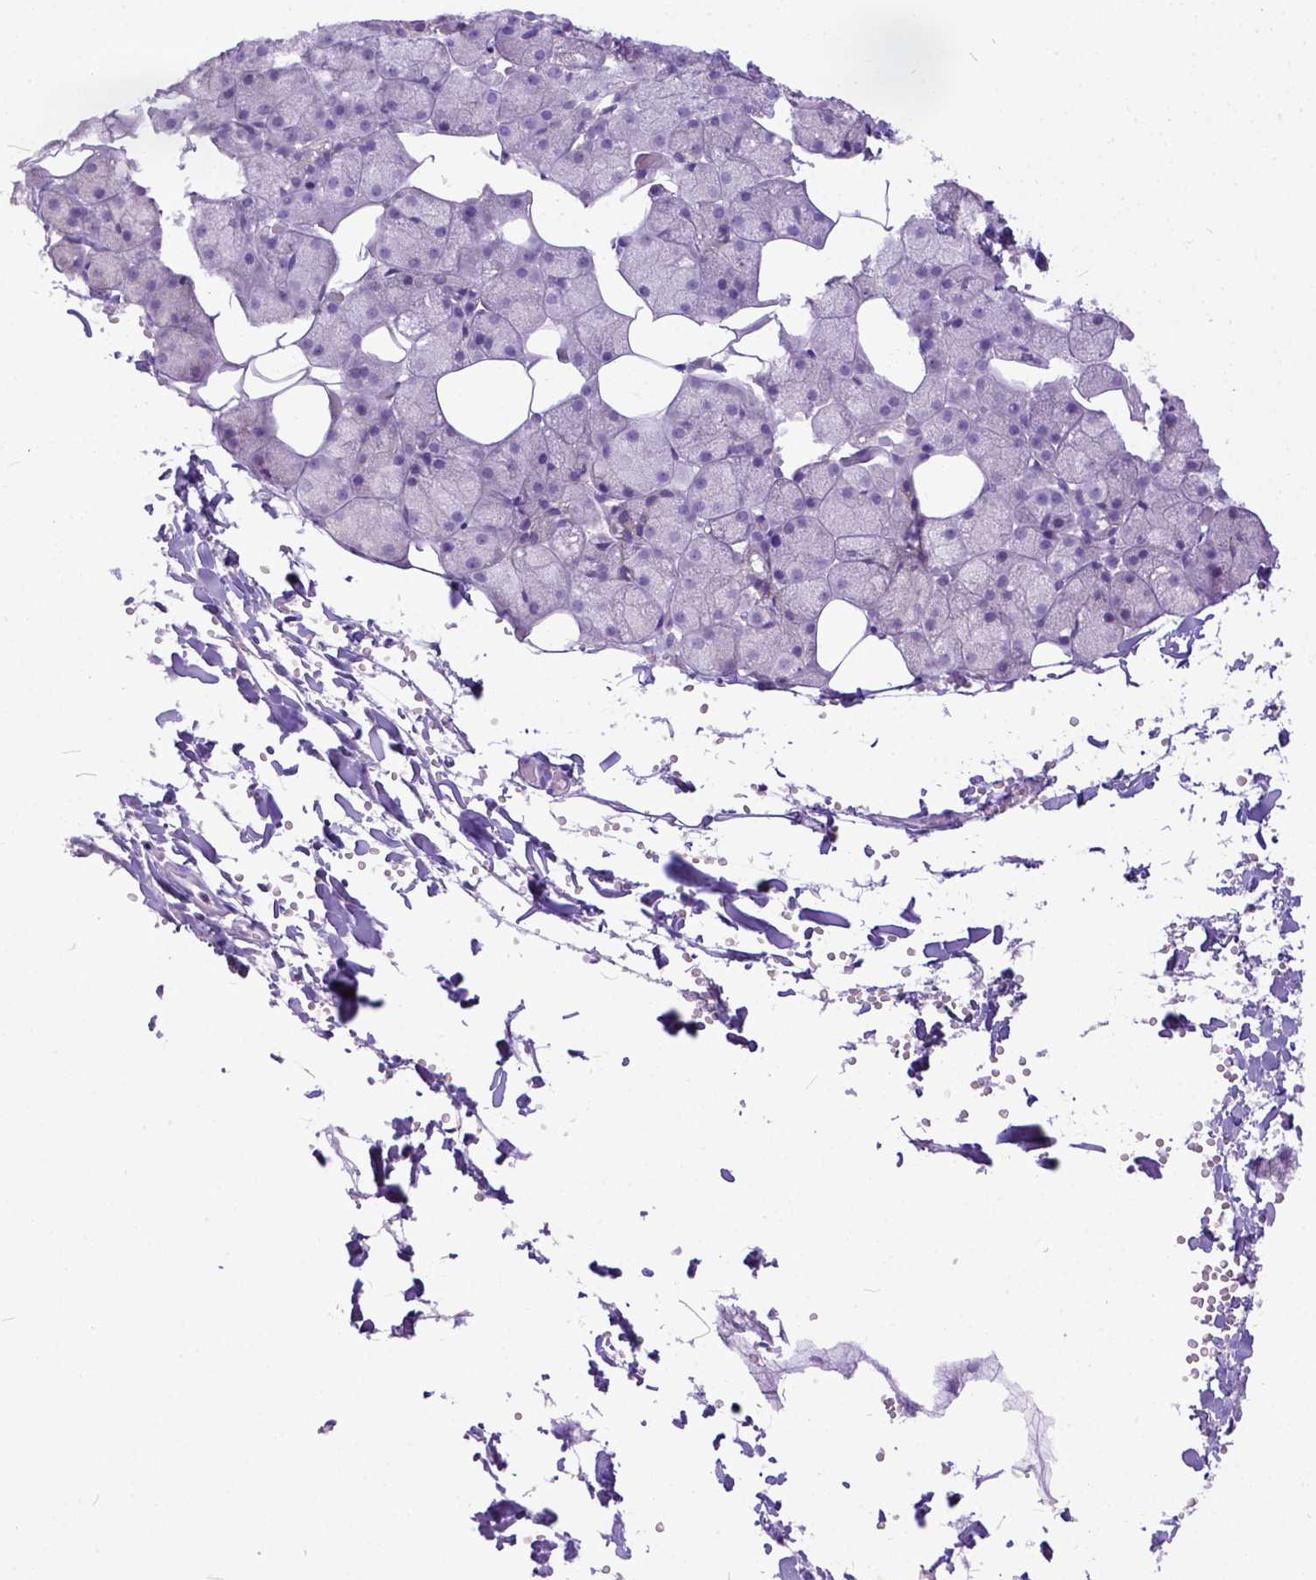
{"staining": {"intensity": "negative", "quantity": "none", "location": "none"}, "tissue": "salivary gland", "cell_type": "Glandular cells", "image_type": "normal", "snomed": [{"axis": "morphology", "description": "Normal tissue, NOS"}, {"axis": "topography", "description": "Salivary gland"}], "caption": "Immunohistochemistry (IHC) photomicrograph of benign salivary gland: human salivary gland stained with DAB demonstrates no significant protein positivity in glandular cells. (DAB (3,3'-diaminobenzidine) immunohistochemistry visualized using brightfield microscopy, high magnification).", "gene": "KIT", "patient": {"sex": "male", "age": 38}}